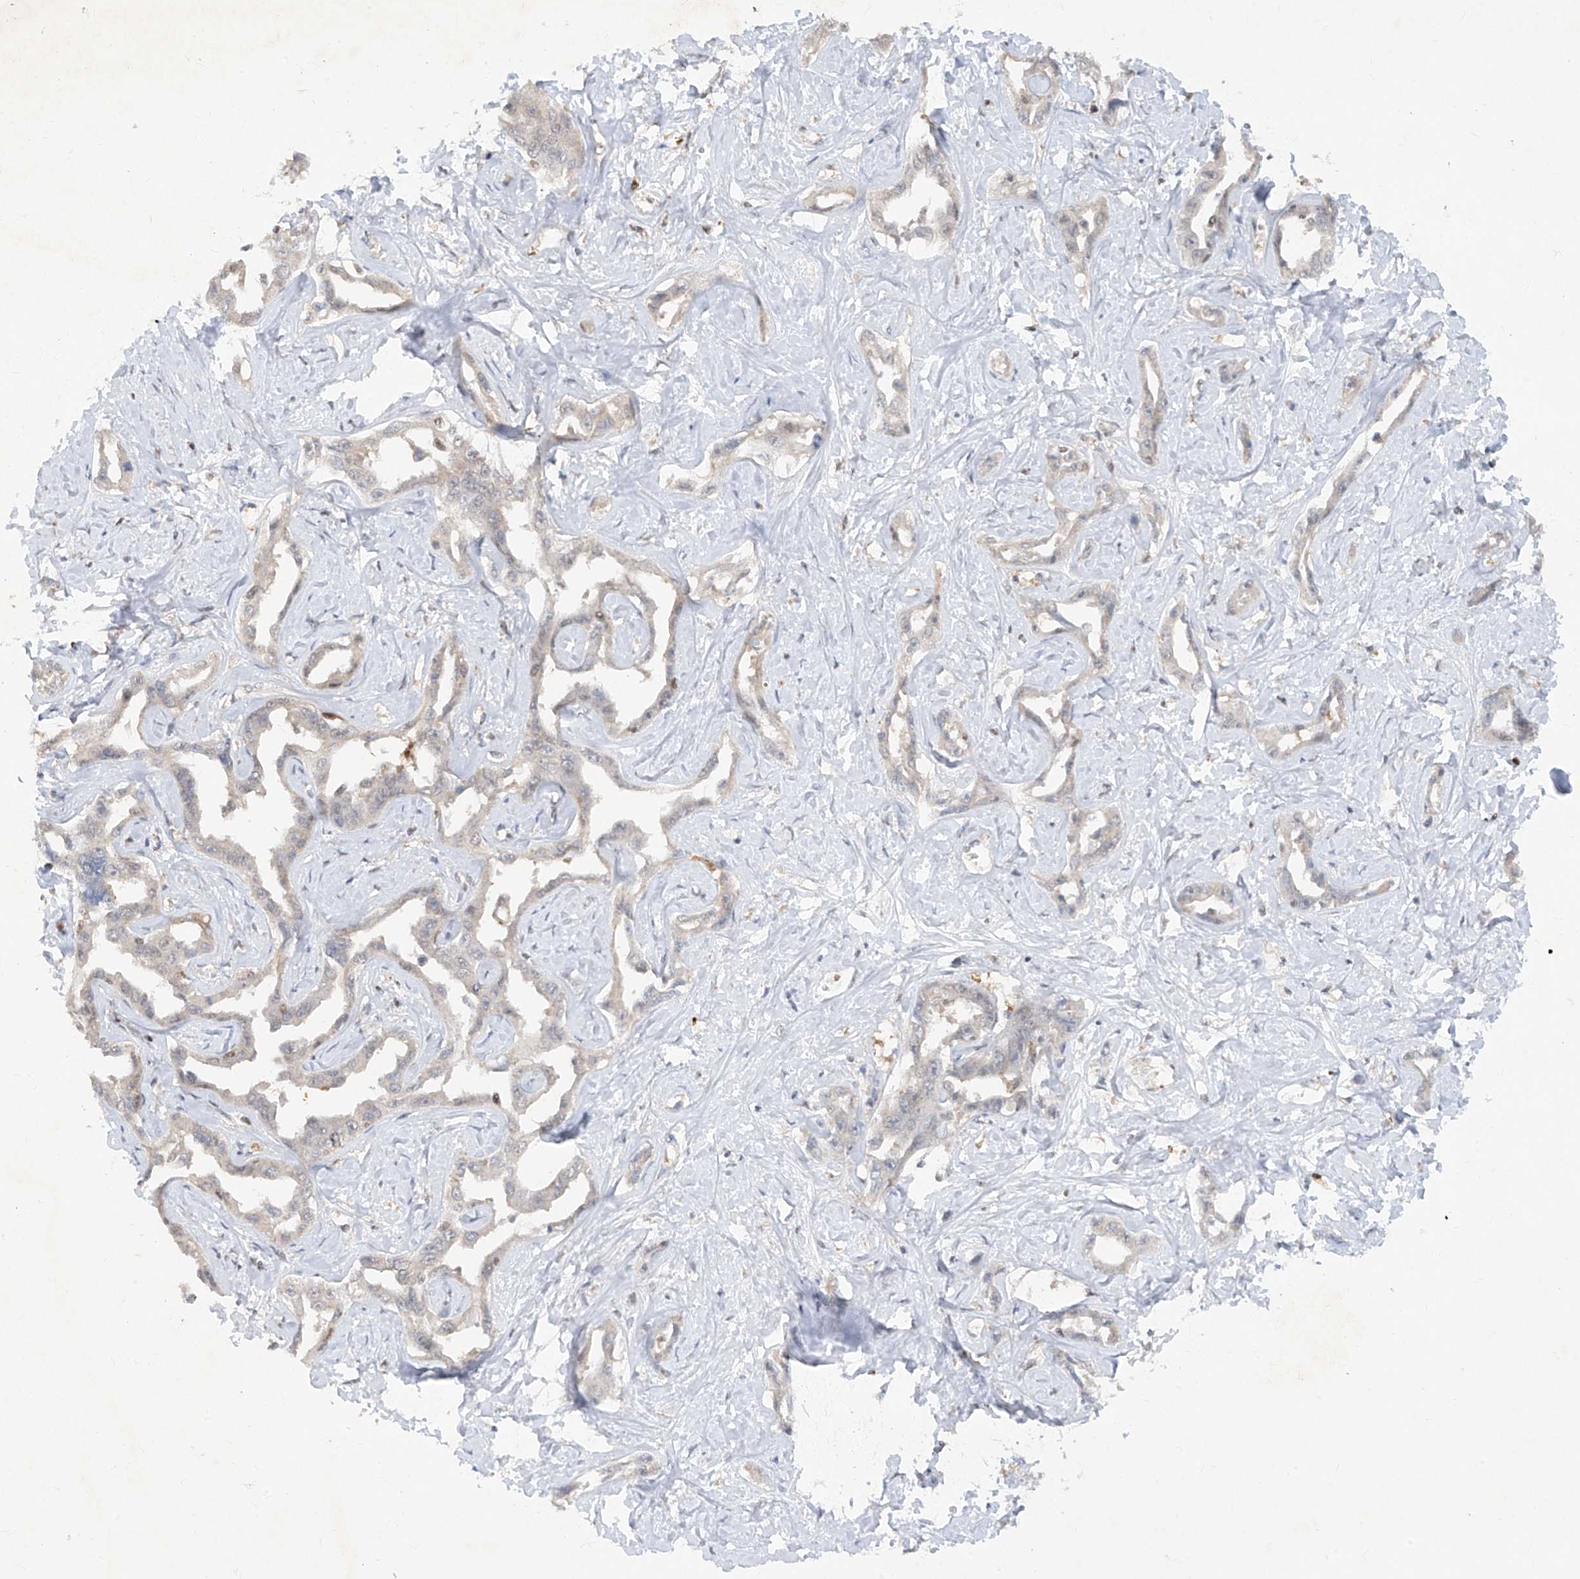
{"staining": {"intensity": "negative", "quantity": "none", "location": "none"}, "tissue": "liver cancer", "cell_type": "Tumor cells", "image_type": "cancer", "snomed": [{"axis": "morphology", "description": "Cholangiocarcinoma"}, {"axis": "topography", "description": "Liver"}], "caption": "A high-resolution histopathology image shows immunohistochemistry staining of cholangiocarcinoma (liver), which displays no significant expression in tumor cells.", "gene": "ZNF358", "patient": {"sex": "male", "age": 59}}